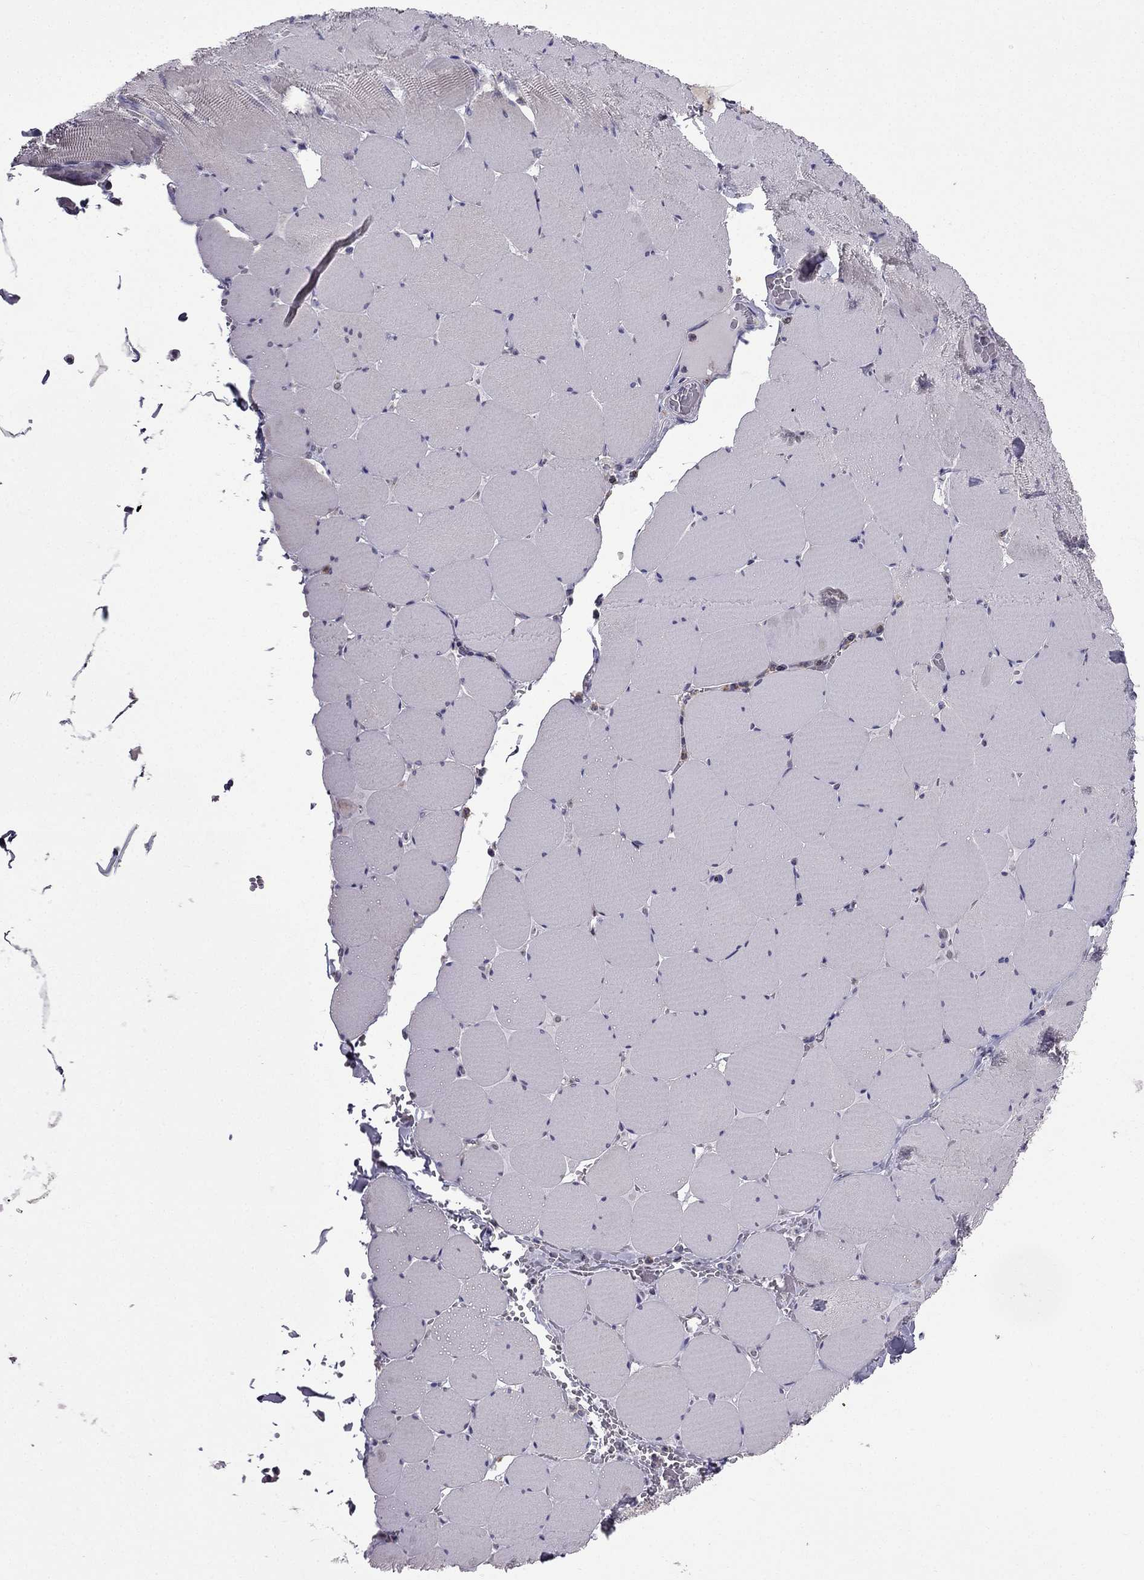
{"staining": {"intensity": "negative", "quantity": "none", "location": "none"}, "tissue": "skeletal muscle", "cell_type": "Myocytes", "image_type": "normal", "snomed": [{"axis": "morphology", "description": "Normal tissue, NOS"}, {"axis": "morphology", "description": "Malignant melanoma, Metastatic site"}, {"axis": "topography", "description": "Skeletal muscle"}], "caption": "High magnification brightfield microscopy of unremarkable skeletal muscle stained with DAB (3,3'-diaminobenzidine) (brown) and counterstained with hematoxylin (blue): myocytes show no significant staining.", "gene": "SLC6A2", "patient": {"sex": "male", "age": 50}}